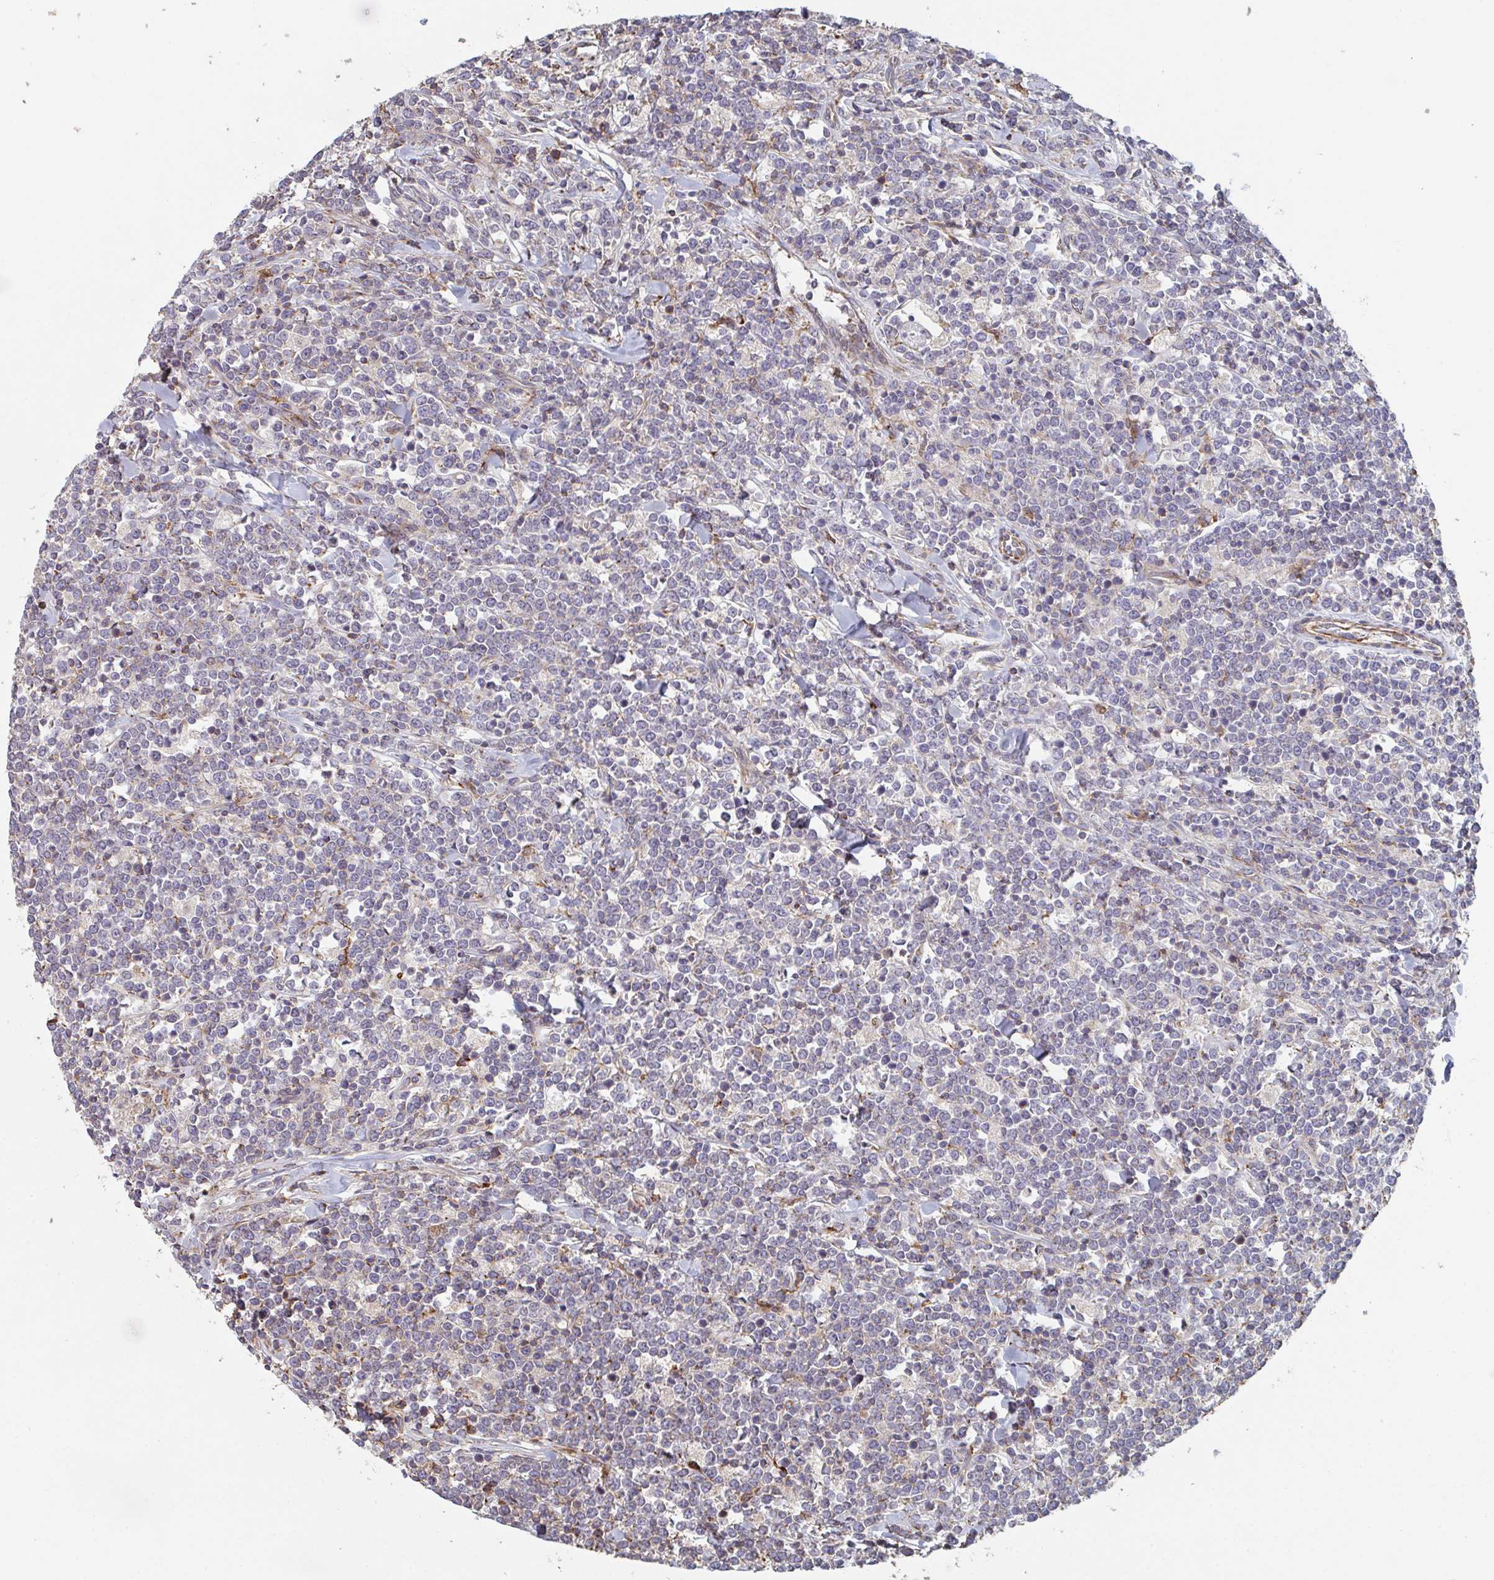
{"staining": {"intensity": "negative", "quantity": "none", "location": "none"}, "tissue": "lymphoma", "cell_type": "Tumor cells", "image_type": "cancer", "snomed": [{"axis": "morphology", "description": "Malignant lymphoma, non-Hodgkin's type, High grade"}, {"axis": "topography", "description": "Small intestine"}, {"axis": "topography", "description": "Colon"}], "caption": "Tumor cells are negative for brown protein staining in lymphoma. (DAB immunohistochemistry visualized using brightfield microscopy, high magnification).", "gene": "FZD2", "patient": {"sex": "male", "age": 8}}